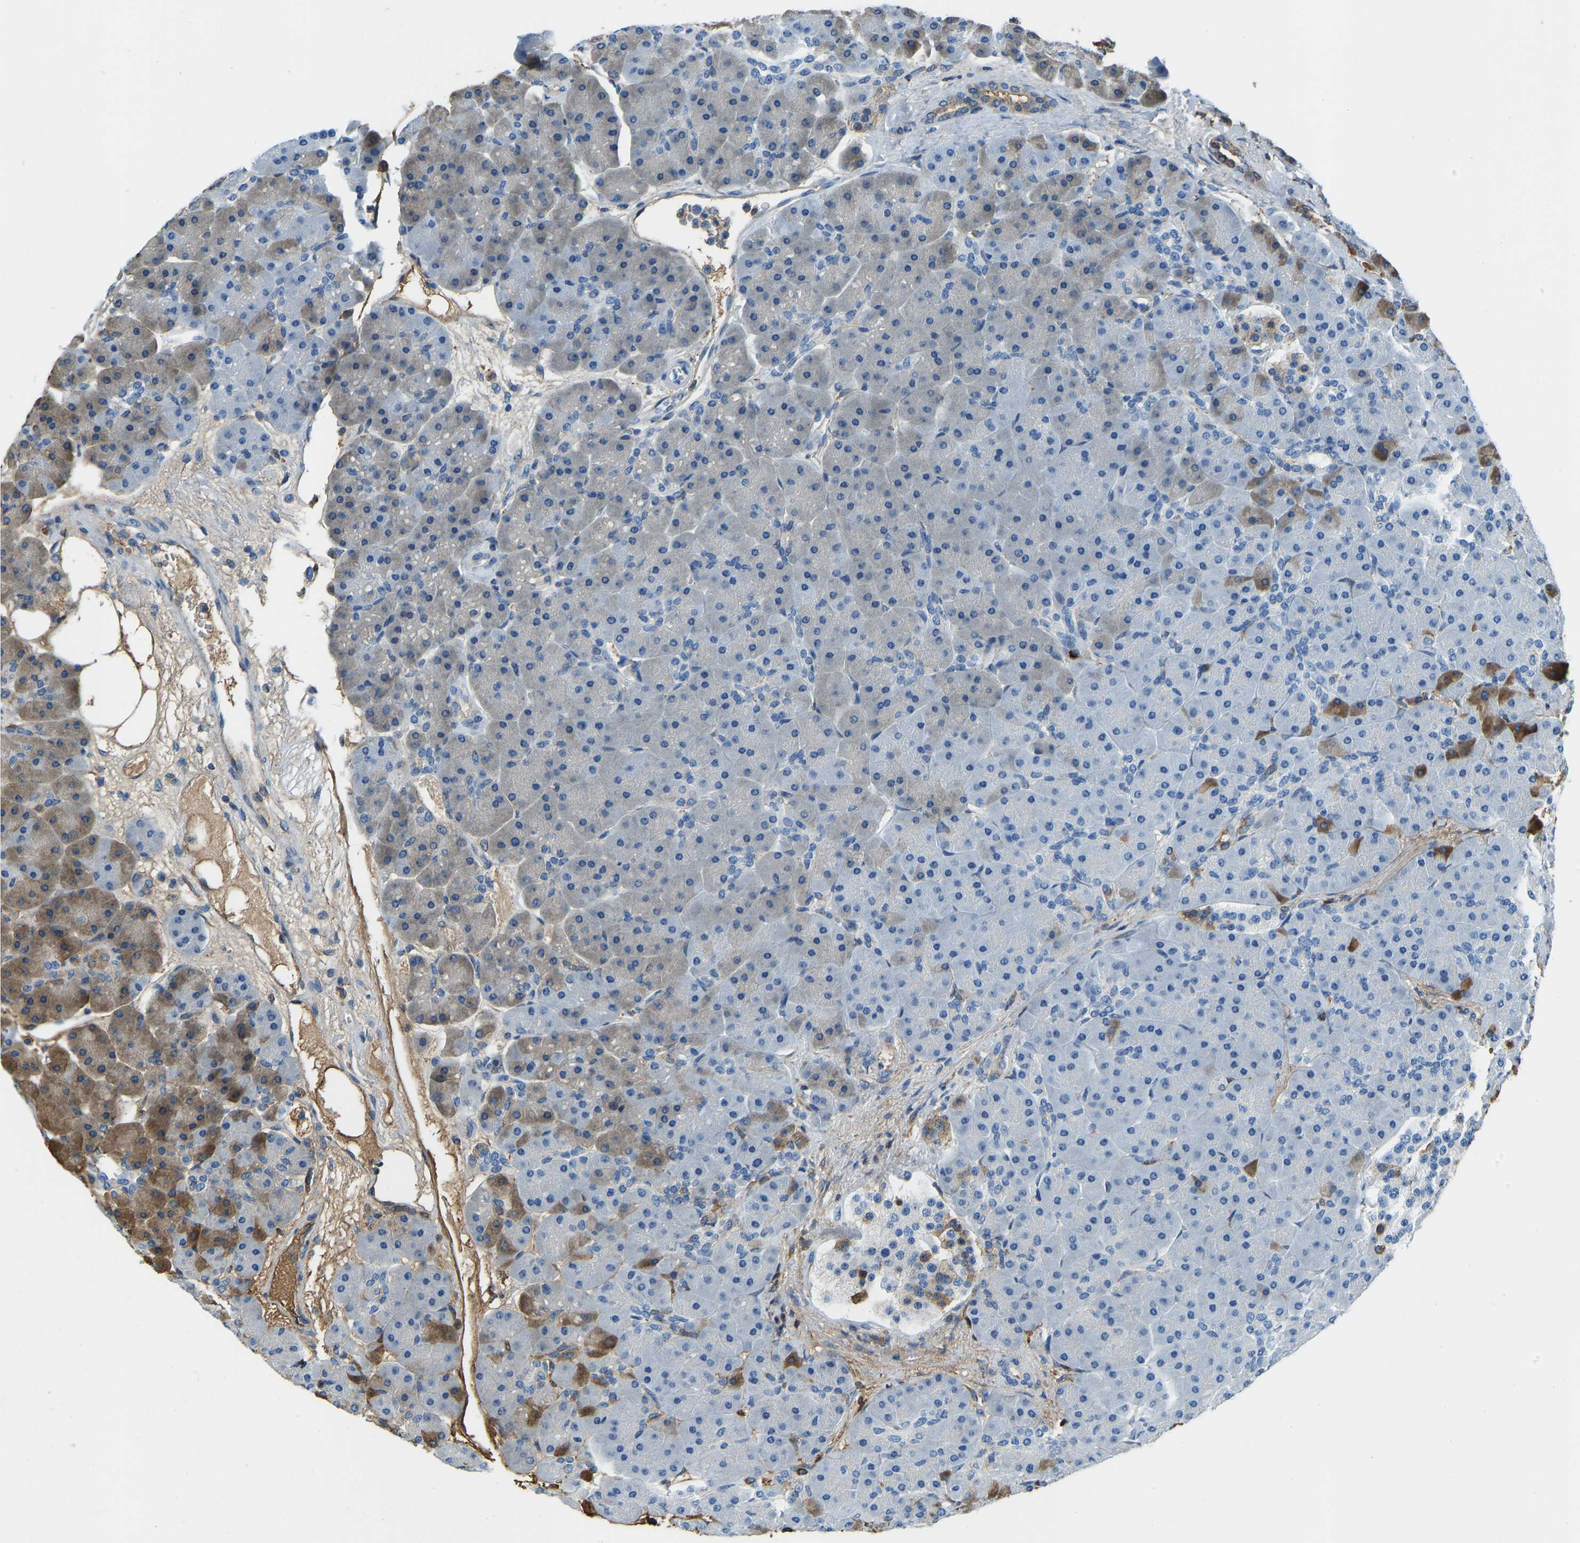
{"staining": {"intensity": "moderate", "quantity": "<25%", "location": "cytoplasmic/membranous"}, "tissue": "pancreas", "cell_type": "Exocrine glandular cells", "image_type": "normal", "snomed": [{"axis": "morphology", "description": "Normal tissue, NOS"}, {"axis": "topography", "description": "Pancreas"}], "caption": "Immunohistochemistry (IHC) of benign pancreas reveals low levels of moderate cytoplasmic/membranous positivity in approximately <25% of exocrine glandular cells. The staining was performed using DAB, with brown indicating positive protein expression. Nuclei are stained blue with hematoxylin.", "gene": "THBS4", "patient": {"sex": "male", "age": 66}}